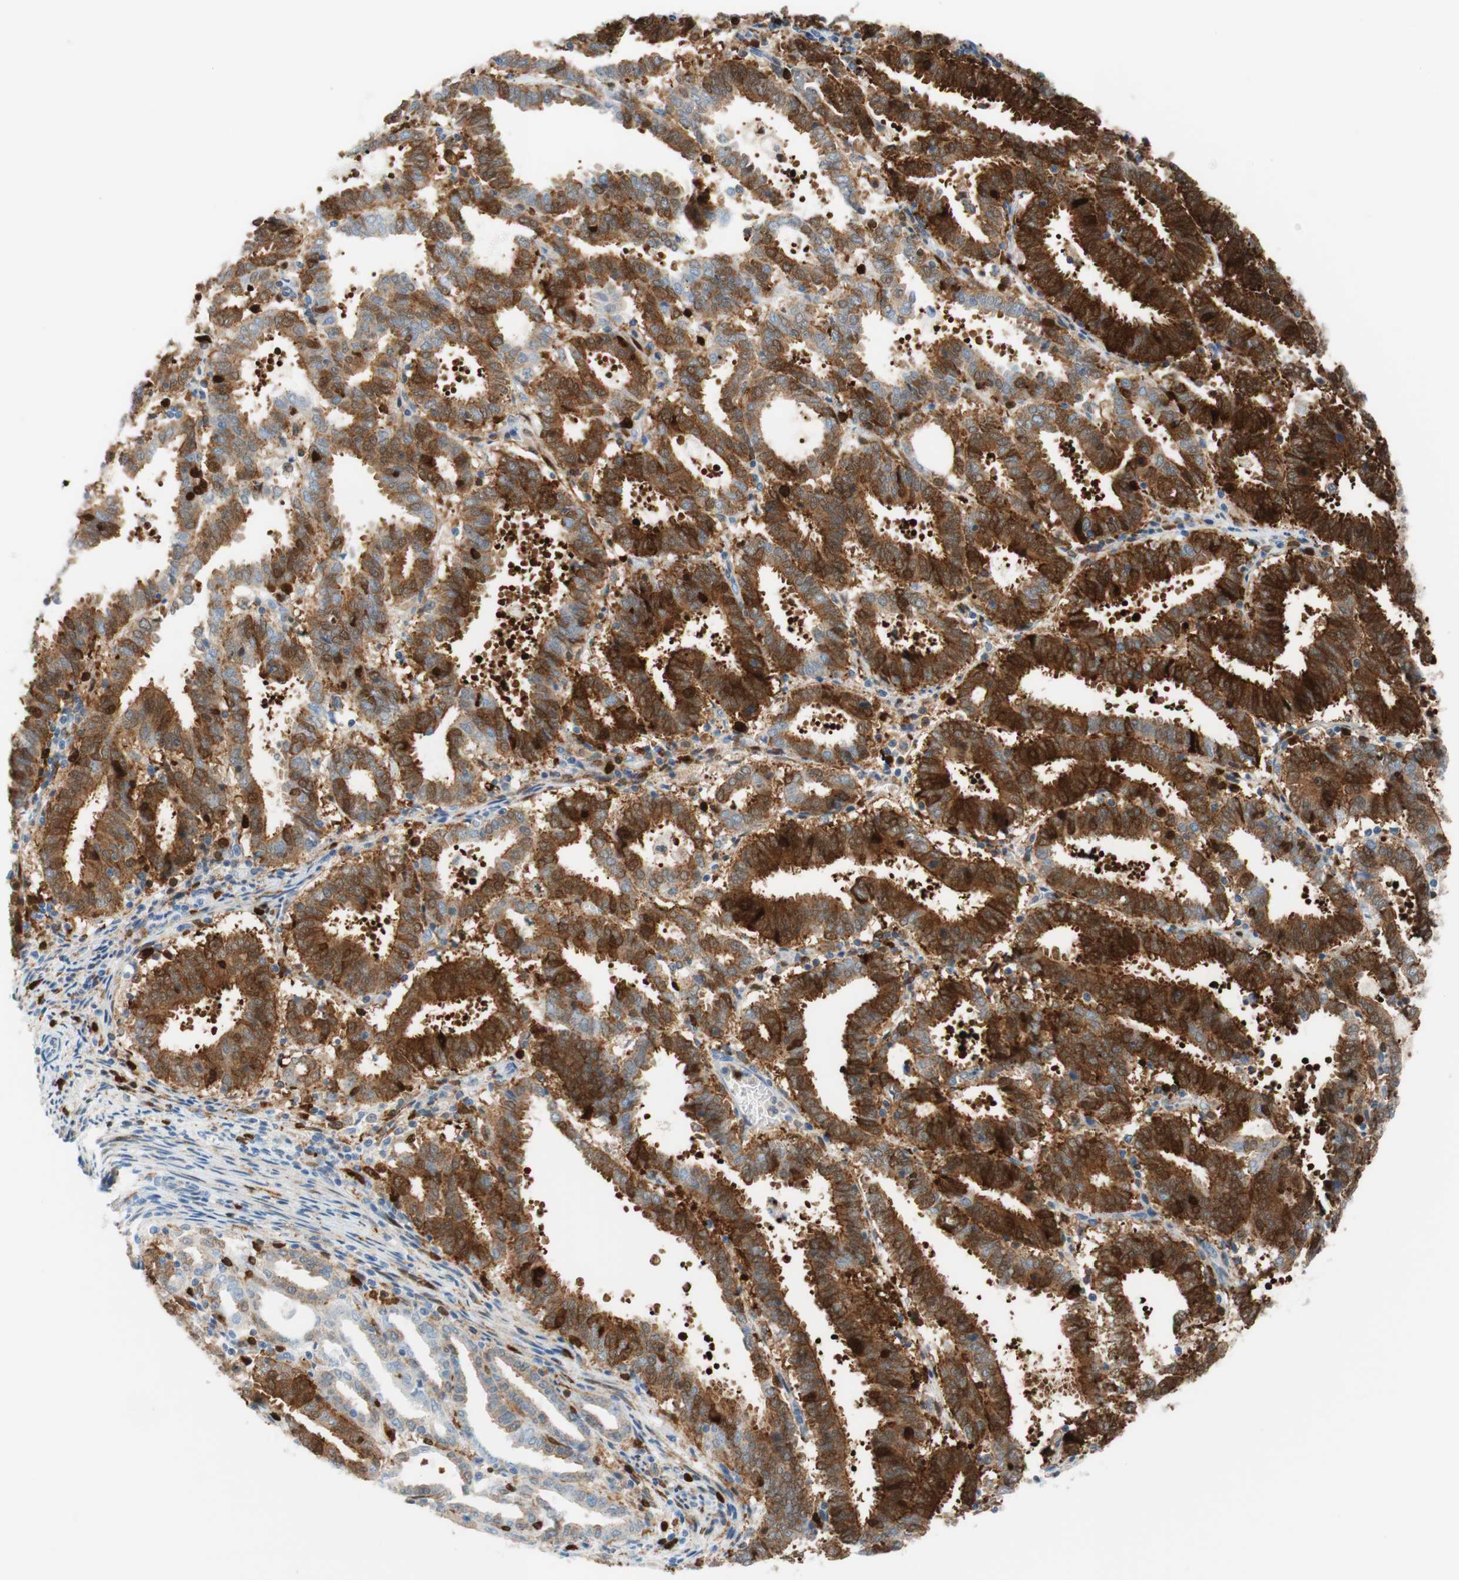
{"staining": {"intensity": "strong", "quantity": "25%-75%", "location": "cytoplasmic/membranous"}, "tissue": "endometrial cancer", "cell_type": "Tumor cells", "image_type": "cancer", "snomed": [{"axis": "morphology", "description": "Adenocarcinoma, NOS"}, {"axis": "topography", "description": "Uterus"}], "caption": "Immunohistochemistry (IHC) image of endometrial cancer stained for a protein (brown), which shows high levels of strong cytoplasmic/membranous positivity in about 25%-75% of tumor cells.", "gene": "STMN1", "patient": {"sex": "female", "age": 83}}